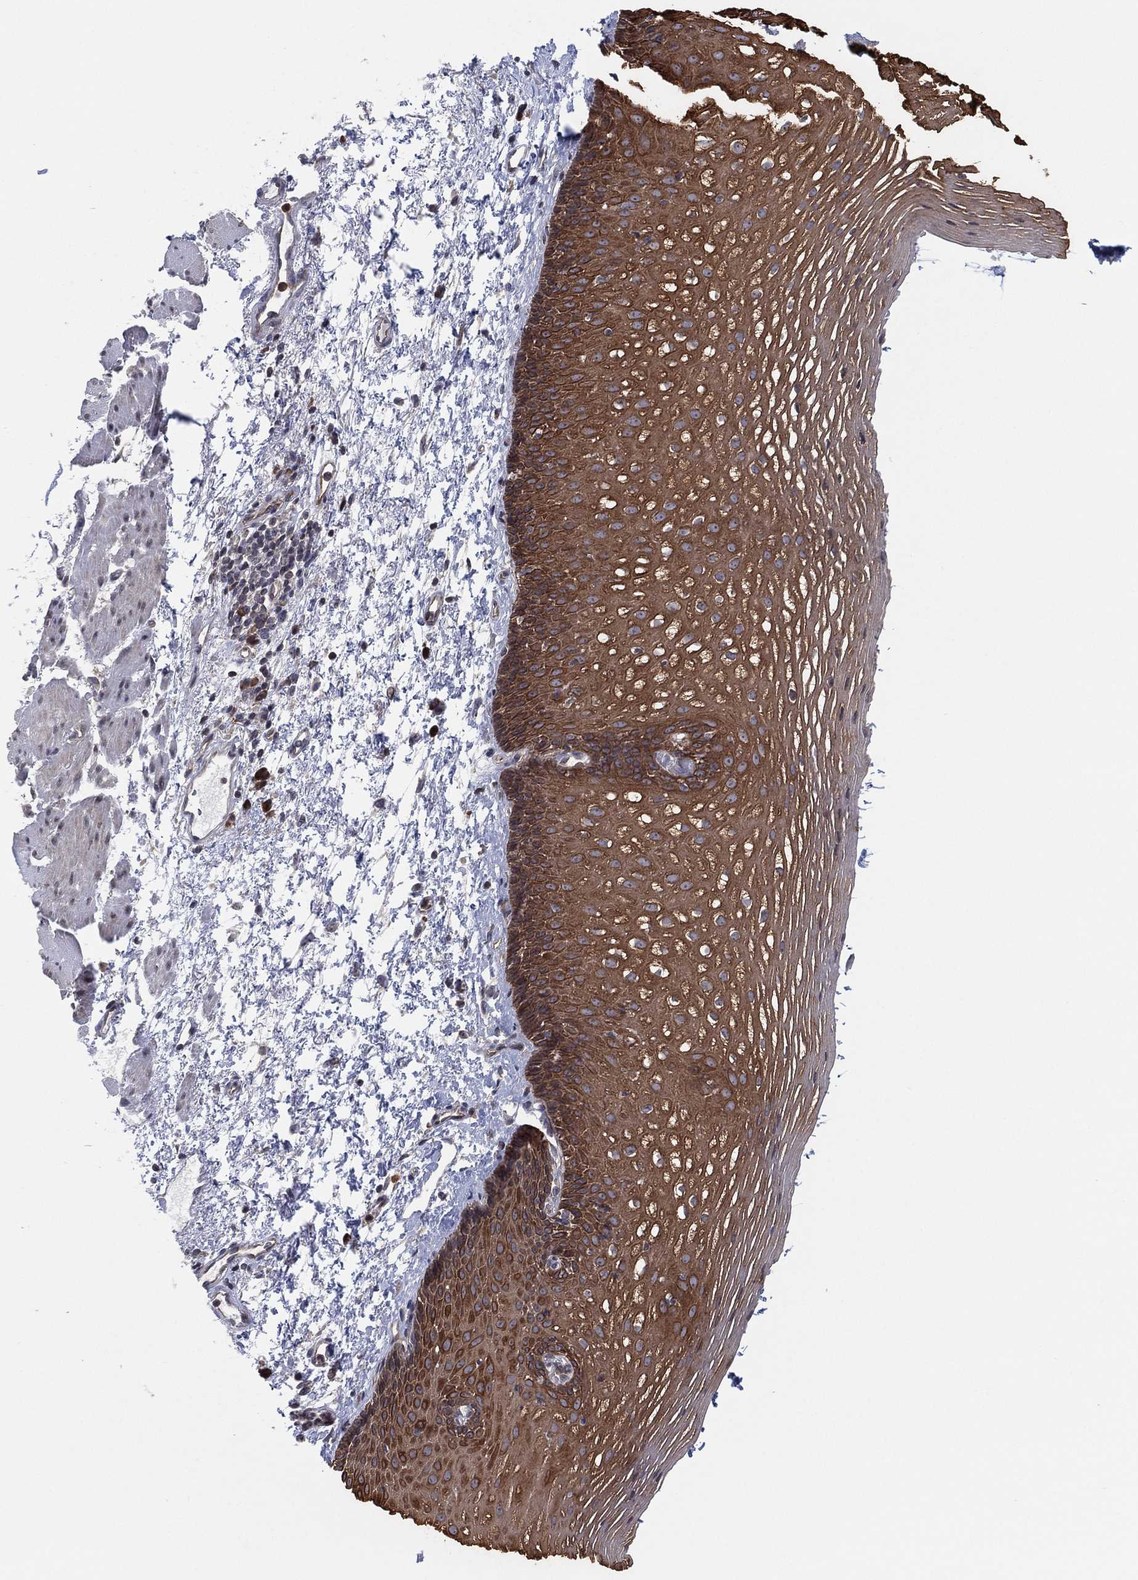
{"staining": {"intensity": "moderate", "quantity": ">75%", "location": "cytoplasmic/membranous"}, "tissue": "esophagus", "cell_type": "Squamous epithelial cells", "image_type": "normal", "snomed": [{"axis": "morphology", "description": "Normal tissue, NOS"}, {"axis": "topography", "description": "Esophagus"}], "caption": "IHC (DAB (3,3'-diaminobenzidine)) staining of normal esophagus shows moderate cytoplasmic/membranous protein staining in approximately >75% of squamous epithelial cells.", "gene": "TMCO1", "patient": {"sex": "male", "age": 76}}